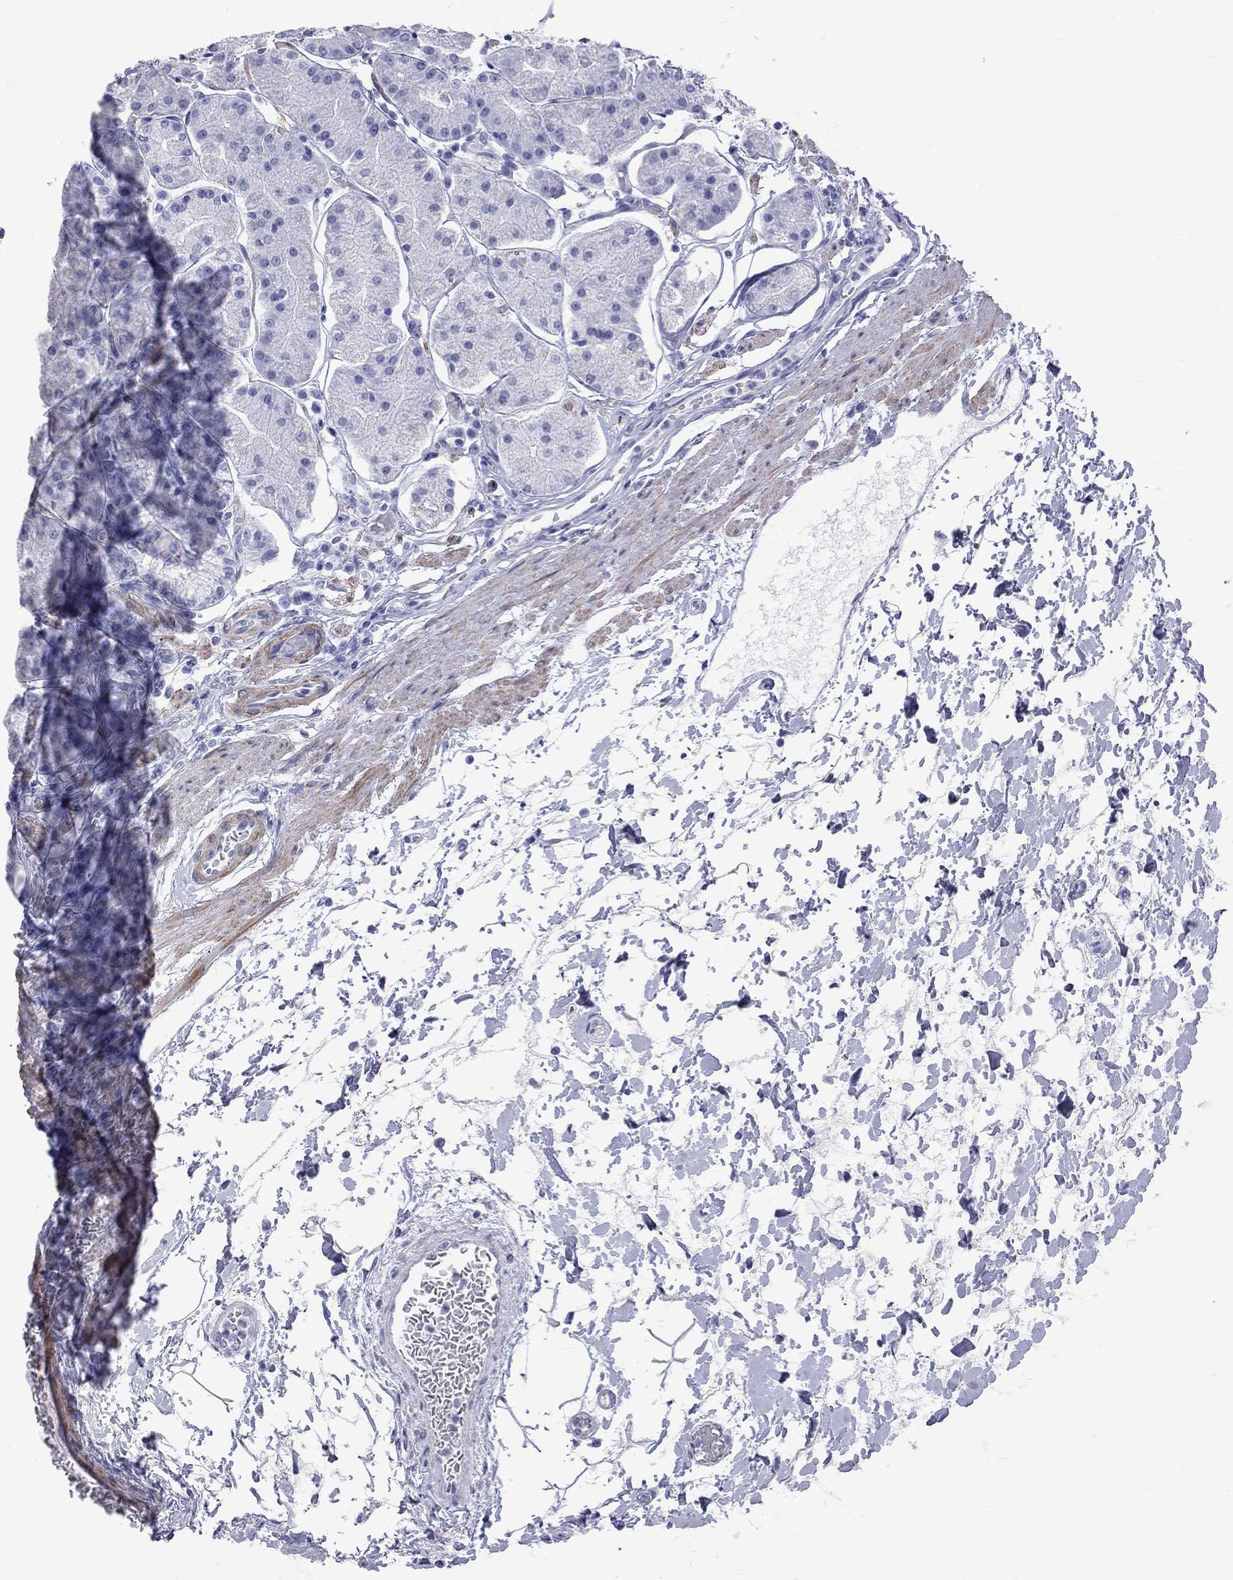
{"staining": {"intensity": "strong", "quantity": "<25%", "location": "cytoplasmic/membranous"}, "tissue": "stomach", "cell_type": "Glandular cells", "image_type": "normal", "snomed": [{"axis": "morphology", "description": "Normal tissue, NOS"}, {"axis": "topography", "description": "Stomach"}], "caption": "Stomach stained with immunohistochemistry (IHC) shows strong cytoplasmic/membranous staining in approximately <25% of glandular cells. Immunohistochemistry (ihc) stains the protein of interest in brown and the nuclei are stained blue.", "gene": "BPIFB1", "patient": {"sex": "male", "age": 54}}